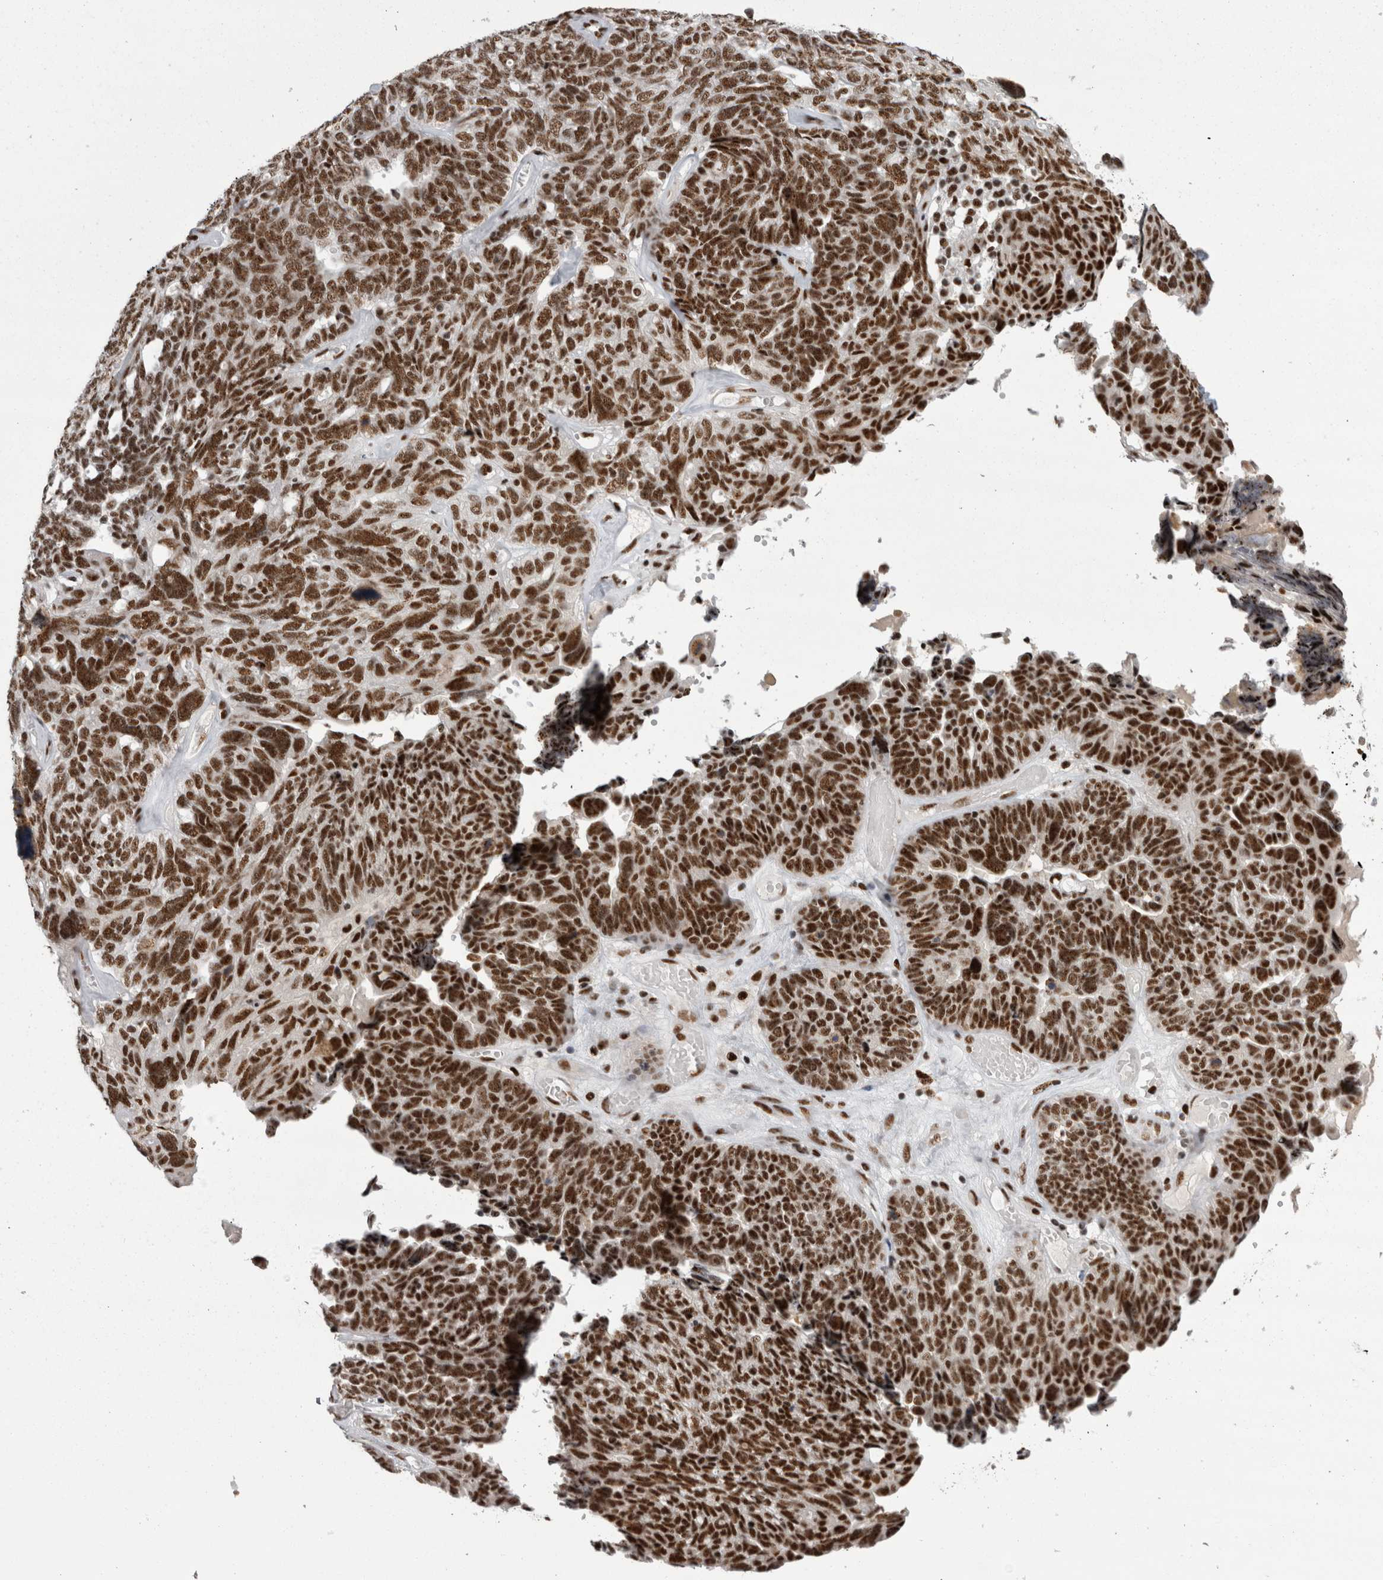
{"staining": {"intensity": "strong", "quantity": ">75%", "location": "nuclear"}, "tissue": "ovarian cancer", "cell_type": "Tumor cells", "image_type": "cancer", "snomed": [{"axis": "morphology", "description": "Cystadenocarcinoma, serous, NOS"}, {"axis": "topography", "description": "Ovary"}], "caption": "Ovarian serous cystadenocarcinoma was stained to show a protein in brown. There is high levels of strong nuclear expression in about >75% of tumor cells.", "gene": "SNRNP40", "patient": {"sex": "female", "age": 79}}